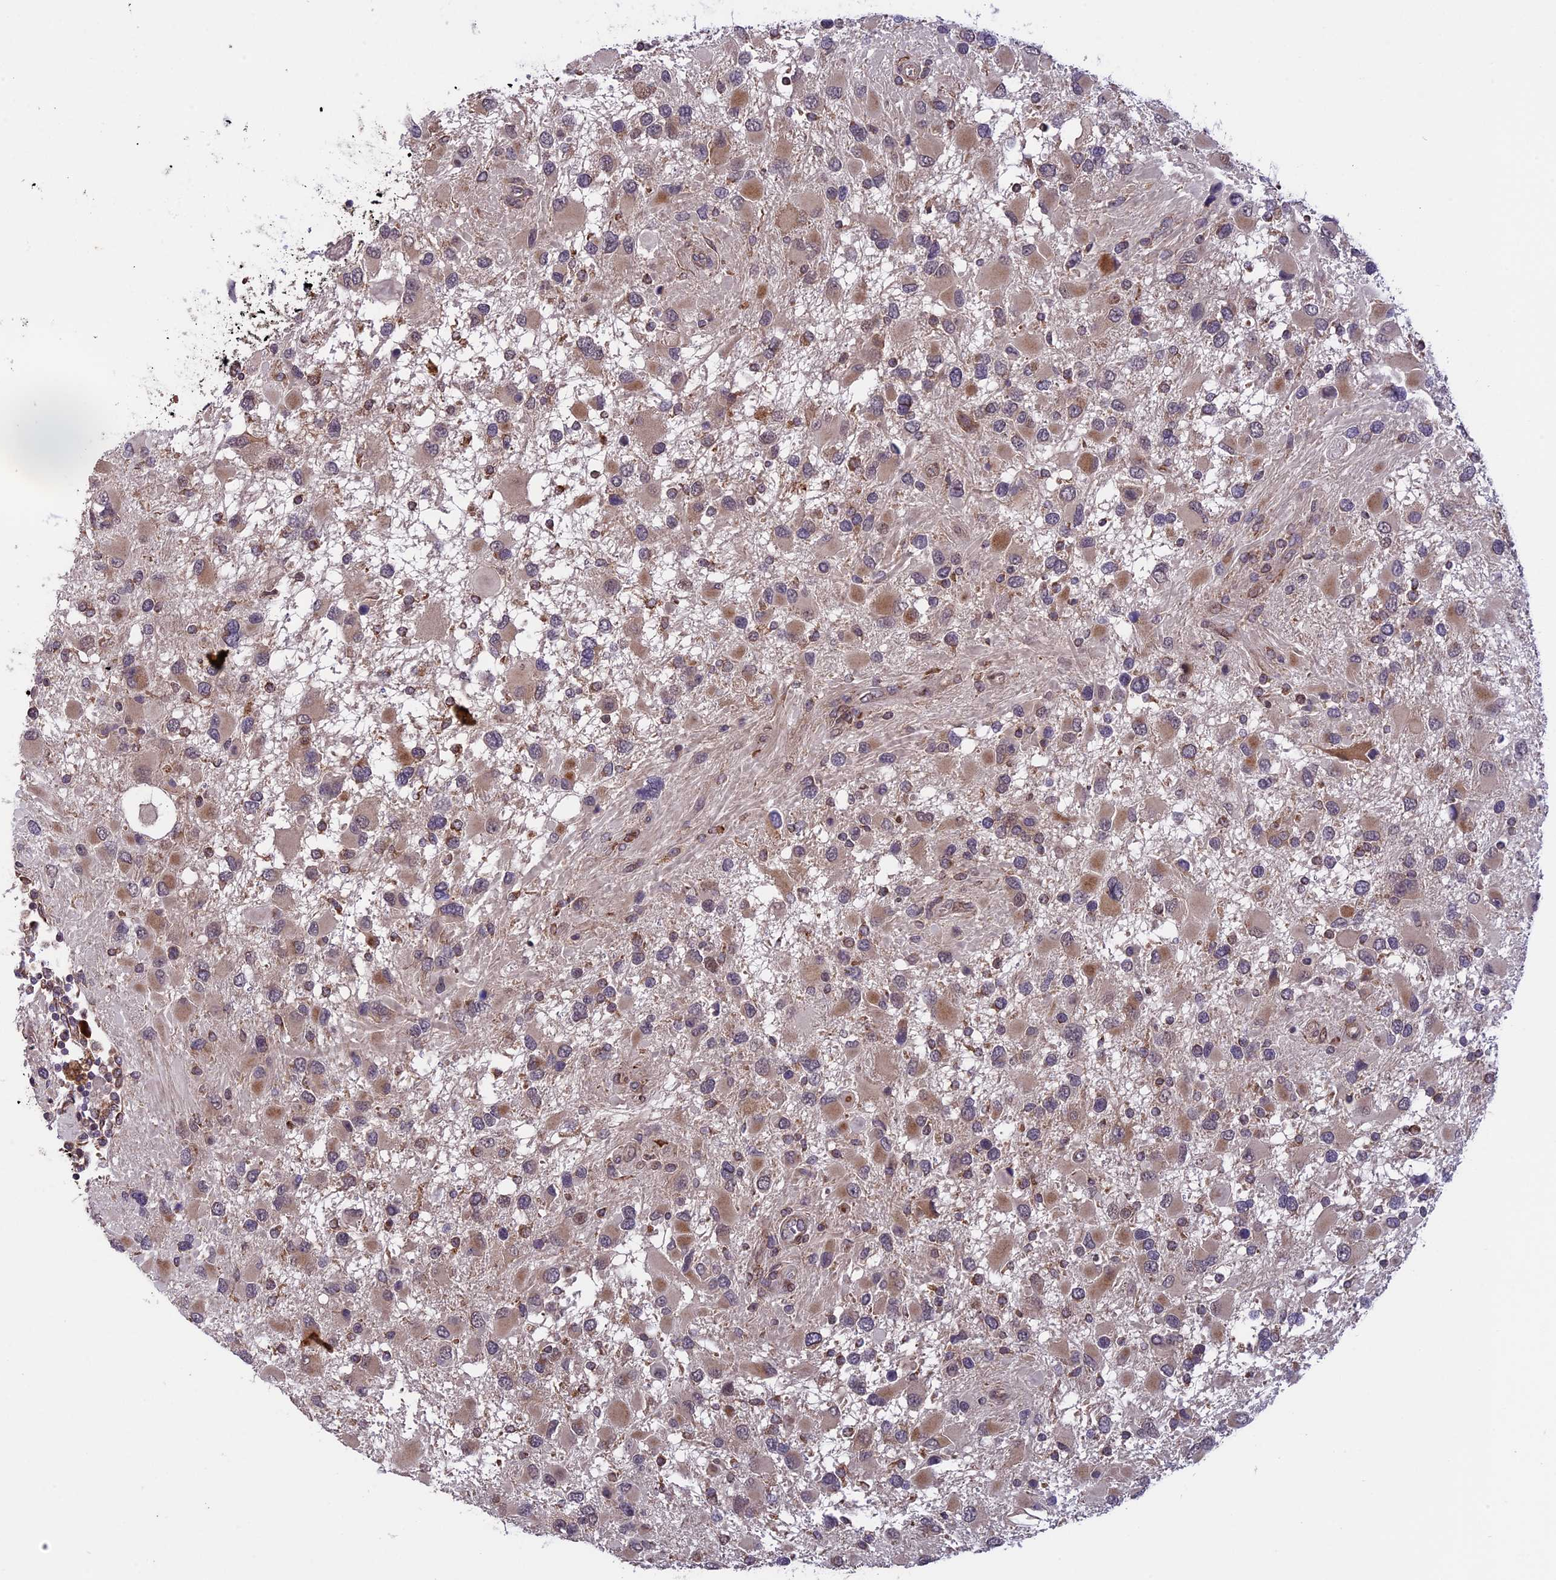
{"staining": {"intensity": "moderate", "quantity": "<25%", "location": "cytoplasmic/membranous"}, "tissue": "glioma", "cell_type": "Tumor cells", "image_type": "cancer", "snomed": [{"axis": "morphology", "description": "Glioma, malignant, High grade"}, {"axis": "topography", "description": "Brain"}], "caption": "About <25% of tumor cells in malignant glioma (high-grade) reveal moderate cytoplasmic/membranous protein staining as visualized by brown immunohistochemical staining.", "gene": "DMRTA2", "patient": {"sex": "male", "age": 53}}